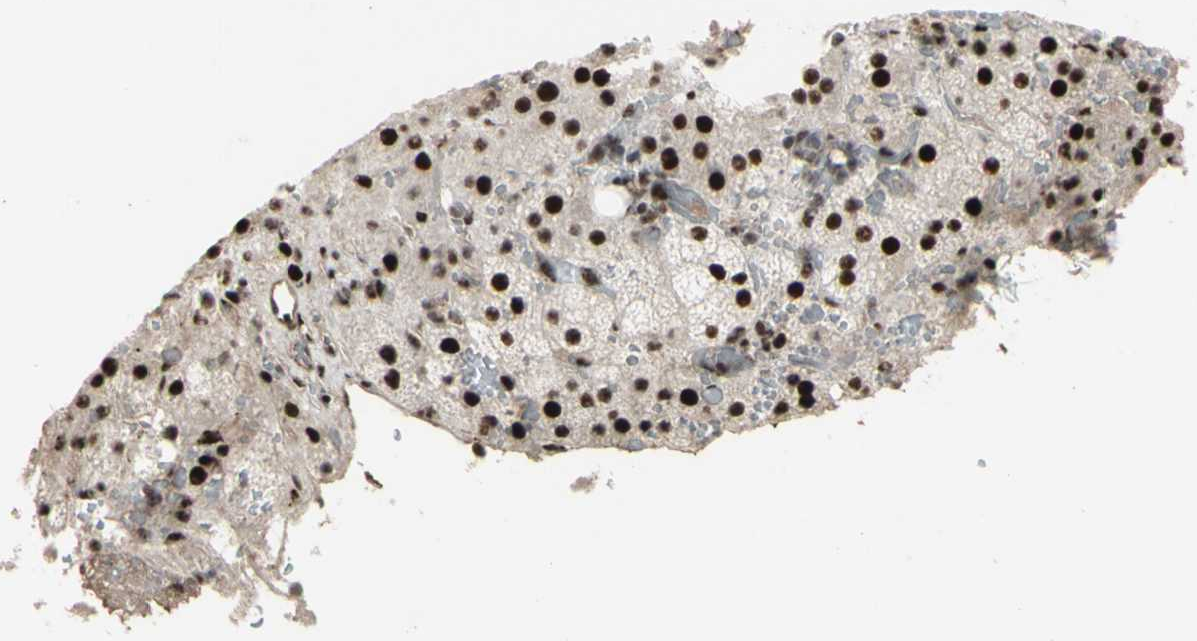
{"staining": {"intensity": "strong", "quantity": "25%-75%", "location": "nuclear"}, "tissue": "adrenal gland", "cell_type": "Glandular cells", "image_type": "normal", "snomed": [{"axis": "morphology", "description": "Normal tissue, NOS"}, {"axis": "topography", "description": "Adrenal gland"}], "caption": "Benign adrenal gland shows strong nuclear expression in about 25%-75% of glandular cells, visualized by immunohistochemistry.", "gene": "SUPT6H", "patient": {"sex": "female", "age": 59}}